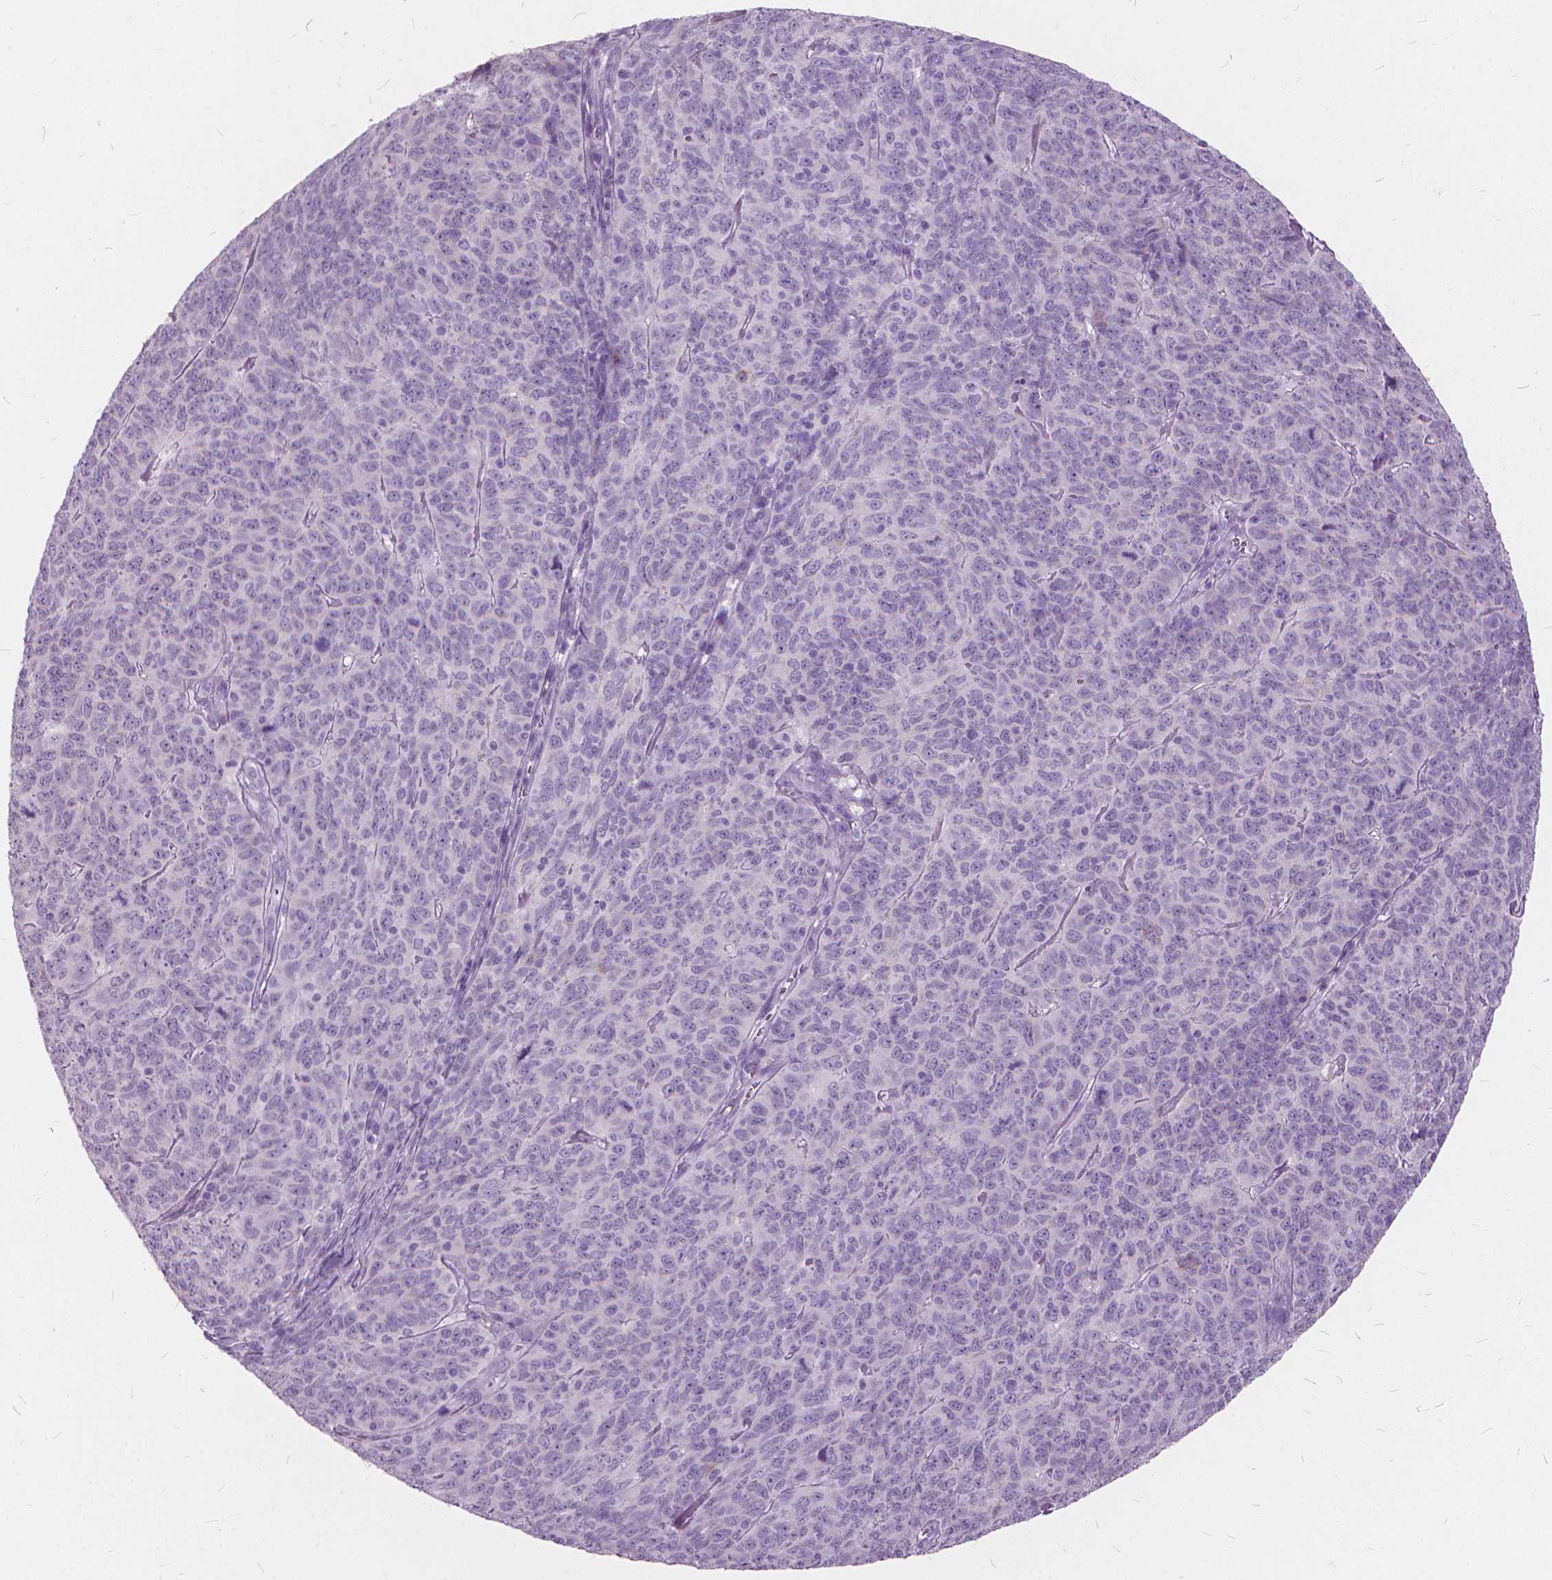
{"staining": {"intensity": "negative", "quantity": "none", "location": "none"}, "tissue": "skin cancer", "cell_type": "Tumor cells", "image_type": "cancer", "snomed": [{"axis": "morphology", "description": "Squamous cell carcinoma, NOS"}, {"axis": "topography", "description": "Skin"}, {"axis": "topography", "description": "Anal"}], "caption": "This is an IHC image of squamous cell carcinoma (skin). There is no staining in tumor cells.", "gene": "DNM1", "patient": {"sex": "female", "age": 51}}